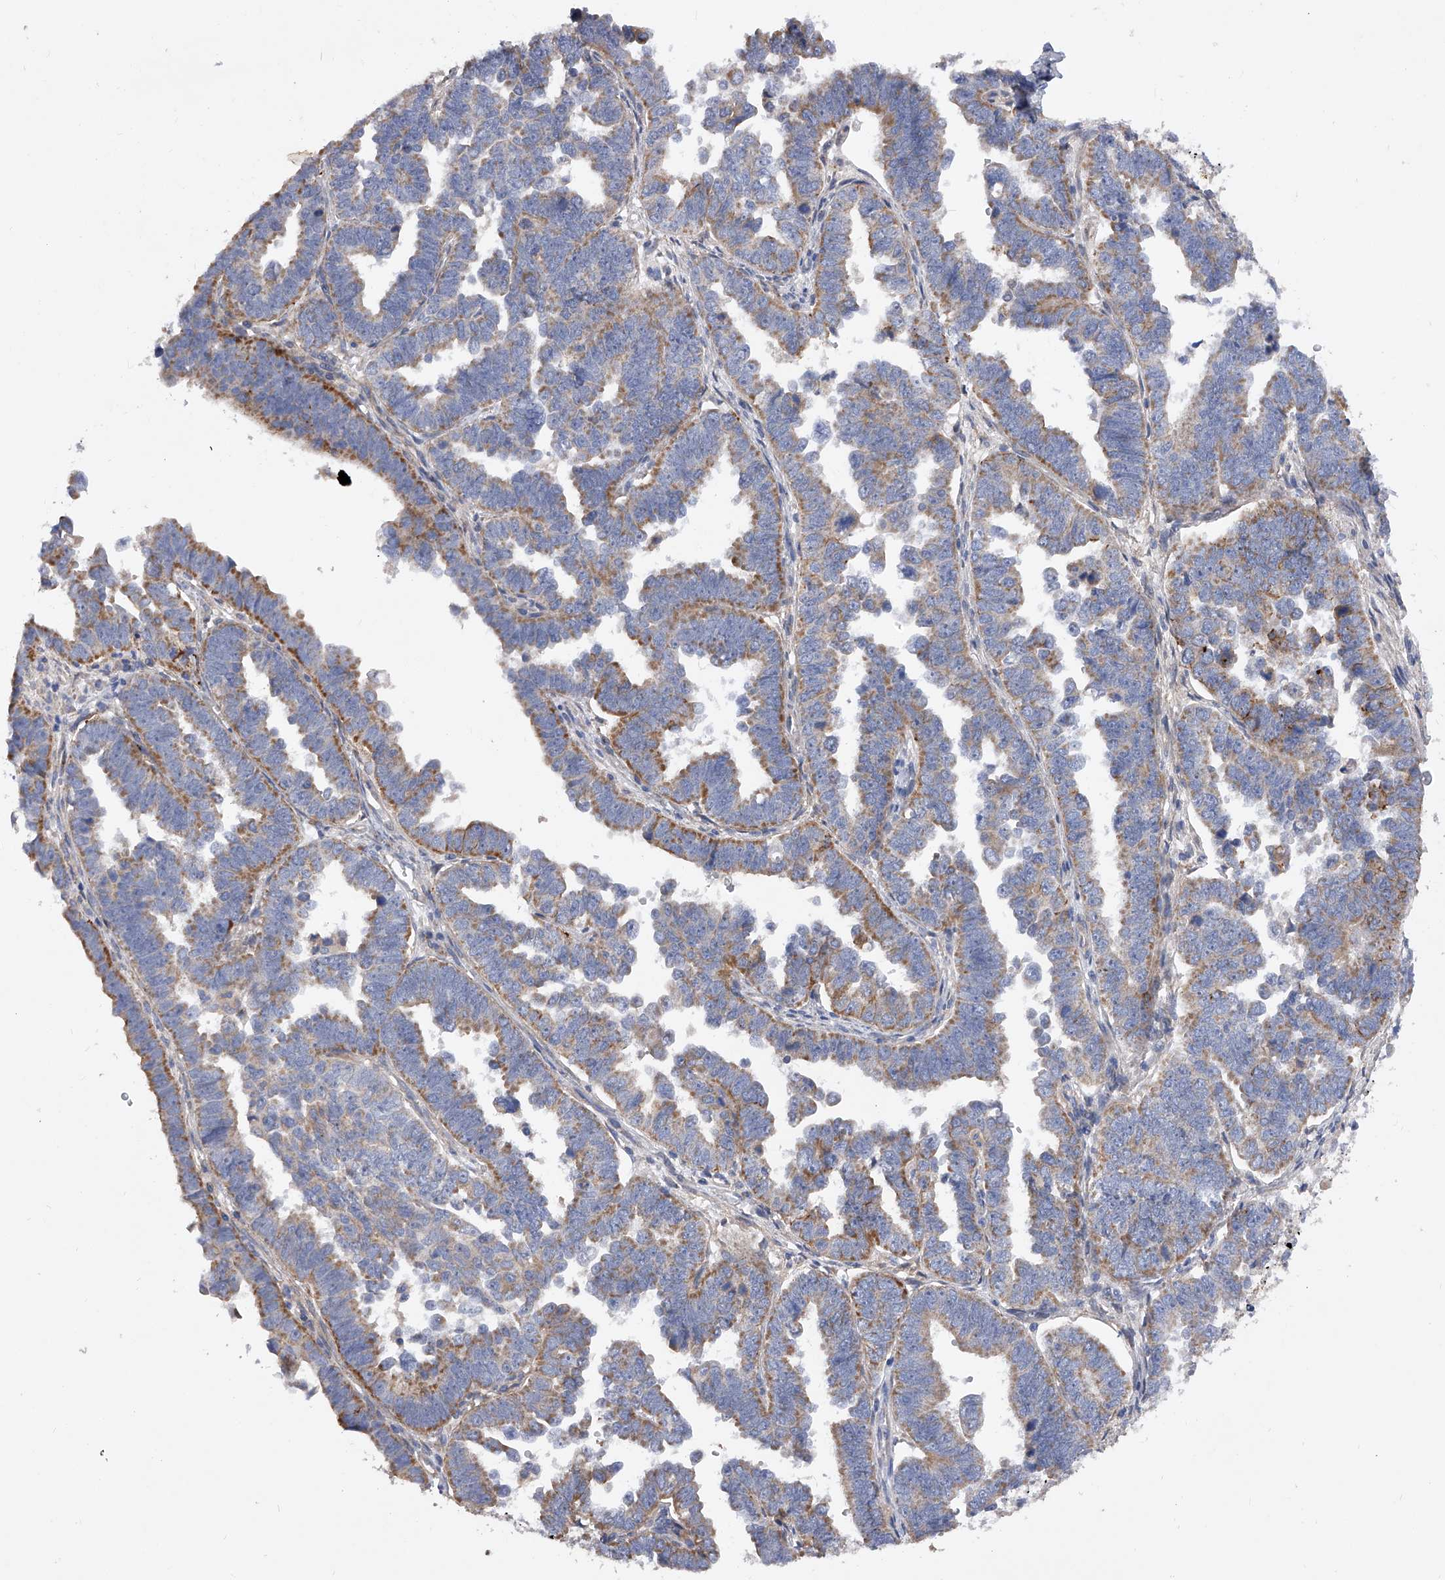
{"staining": {"intensity": "moderate", "quantity": ">75%", "location": "cytoplasmic/membranous"}, "tissue": "endometrial cancer", "cell_type": "Tumor cells", "image_type": "cancer", "snomed": [{"axis": "morphology", "description": "Adenocarcinoma, NOS"}, {"axis": "topography", "description": "Endometrium"}], "caption": "Immunohistochemistry (IHC) micrograph of neoplastic tissue: endometrial cancer (adenocarcinoma) stained using immunohistochemistry (IHC) reveals medium levels of moderate protein expression localized specifically in the cytoplasmic/membranous of tumor cells, appearing as a cytoplasmic/membranous brown color.", "gene": "PDSS2", "patient": {"sex": "female", "age": 75}}